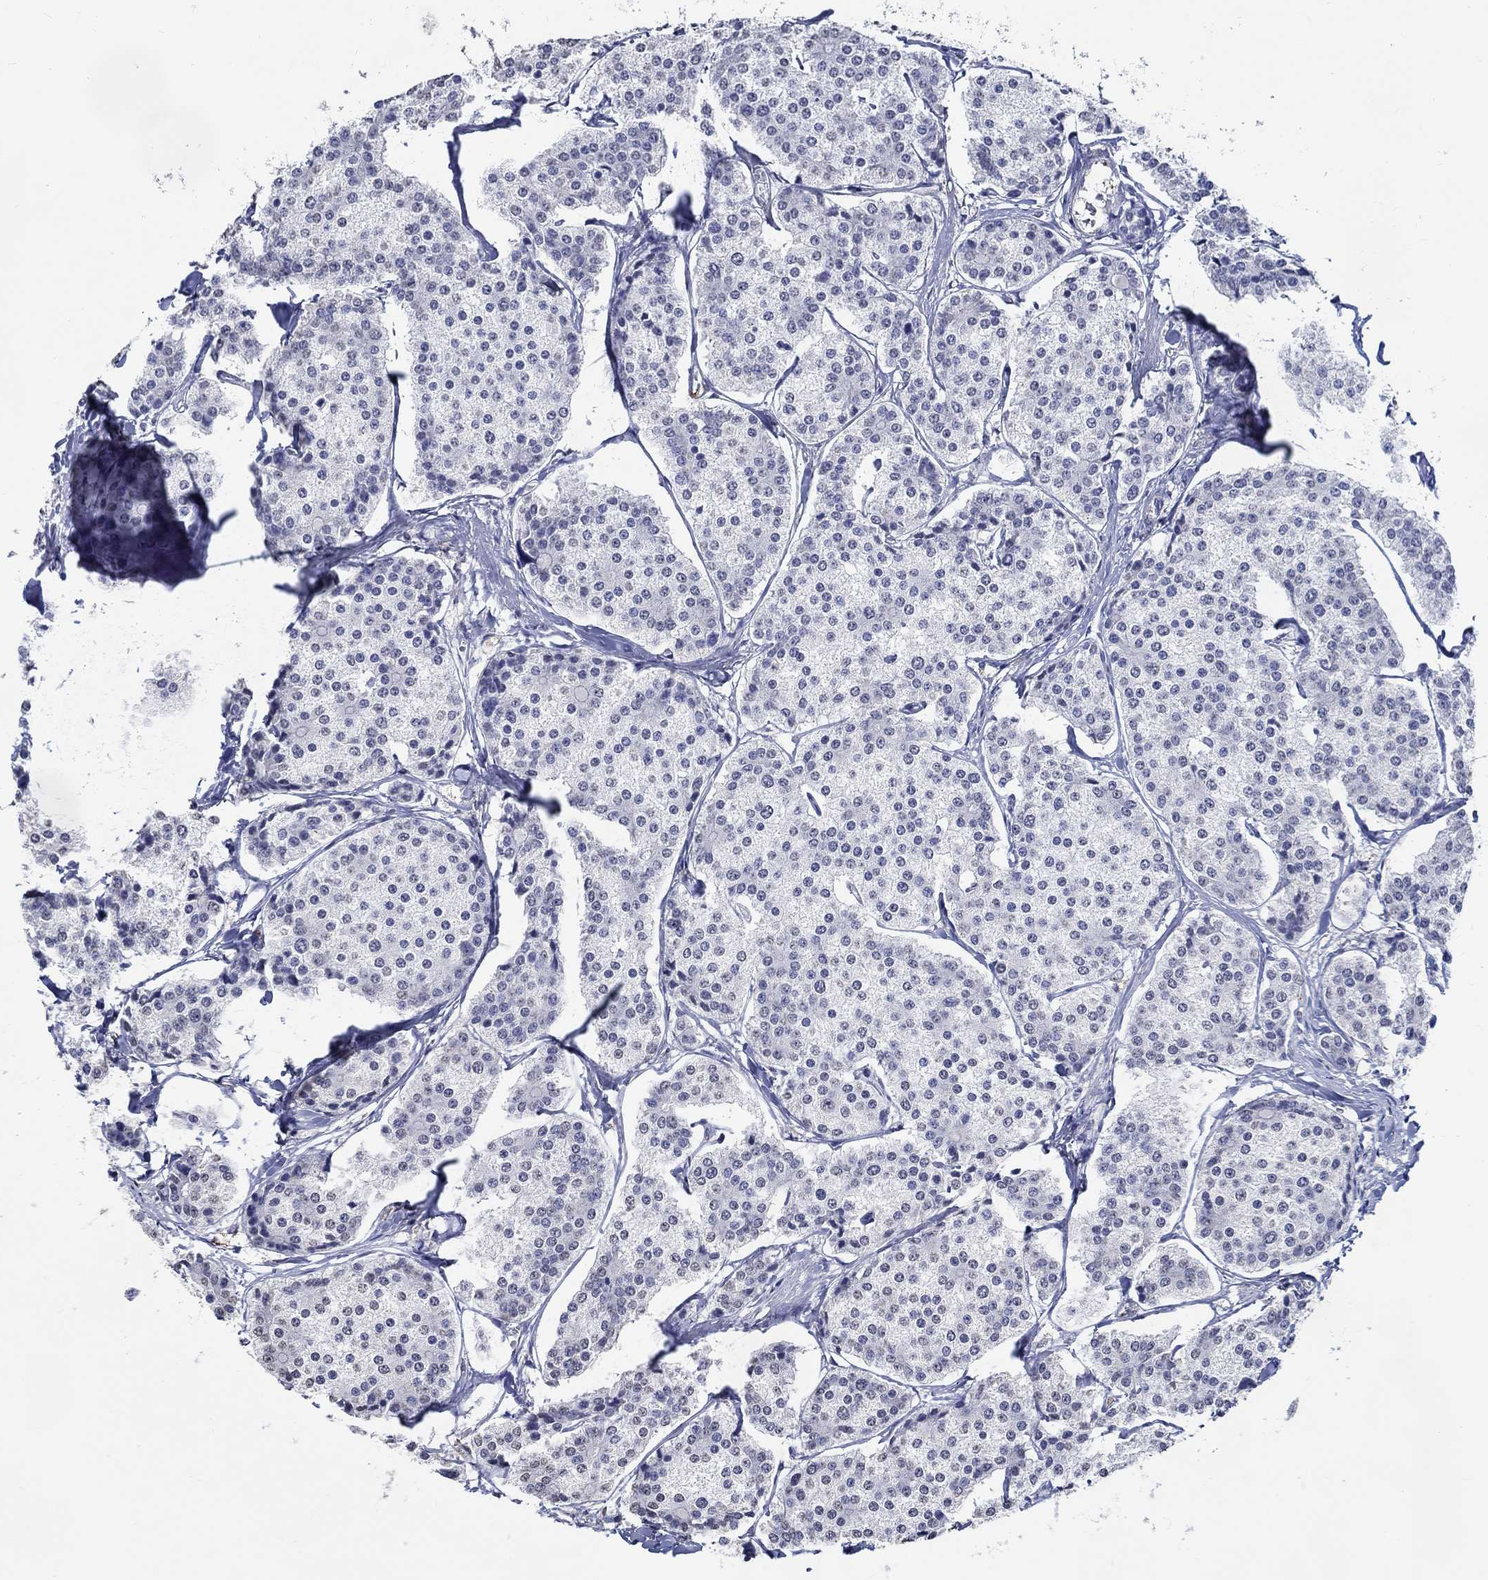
{"staining": {"intensity": "negative", "quantity": "none", "location": "none"}, "tissue": "carcinoid", "cell_type": "Tumor cells", "image_type": "cancer", "snomed": [{"axis": "morphology", "description": "Carcinoid, malignant, NOS"}, {"axis": "topography", "description": "Small intestine"}], "caption": "Human carcinoid (malignant) stained for a protein using immunohistochemistry displays no positivity in tumor cells.", "gene": "PDE1B", "patient": {"sex": "female", "age": 65}}